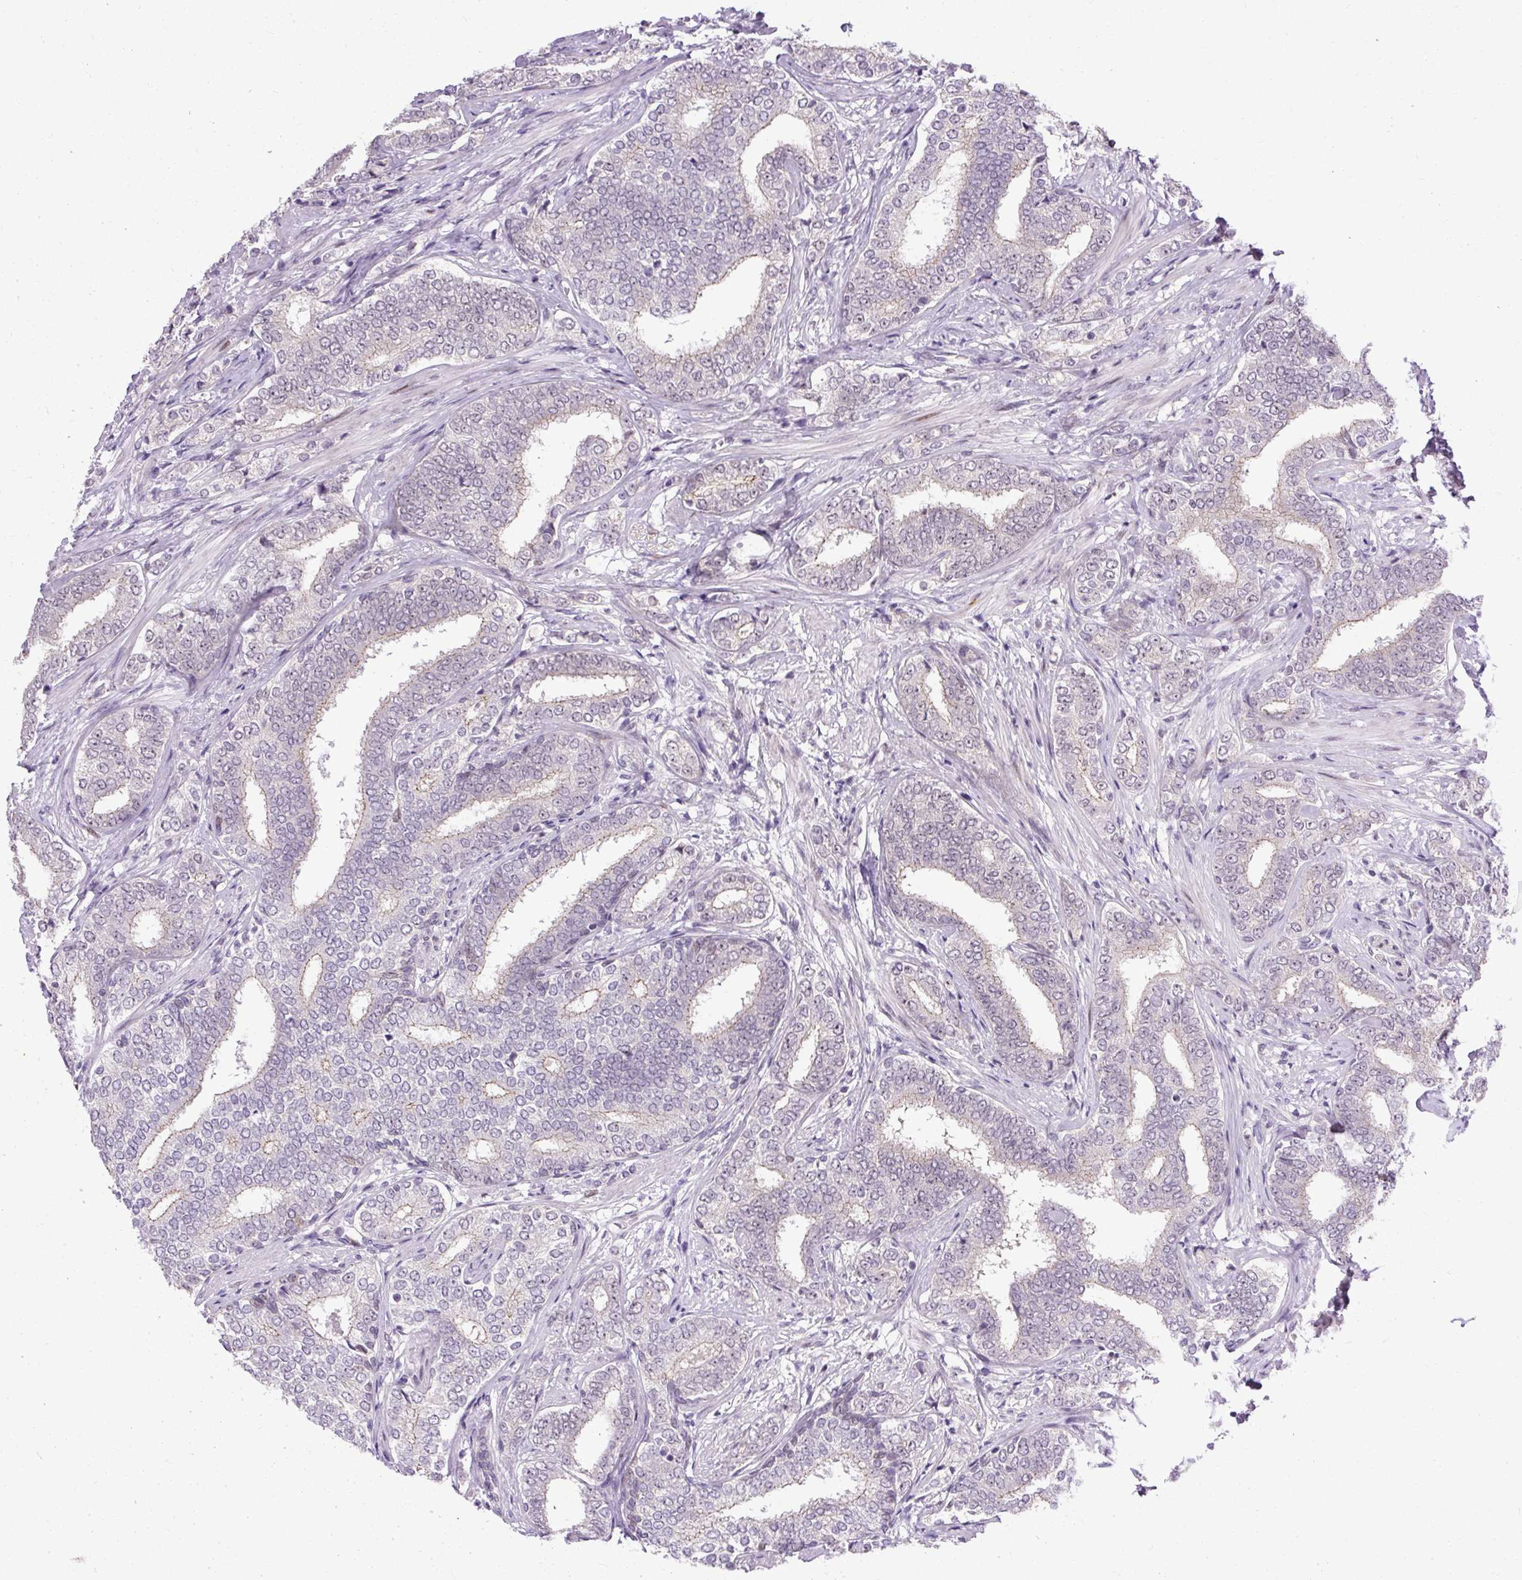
{"staining": {"intensity": "negative", "quantity": "none", "location": "none"}, "tissue": "prostate cancer", "cell_type": "Tumor cells", "image_type": "cancer", "snomed": [{"axis": "morphology", "description": "Adenocarcinoma, High grade"}, {"axis": "topography", "description": "Prostate"}], "caption": "The image shows no staining of tumor cells in prostate cancer (adenocarcinoma (high-grade)).", "gene": "ARHGEF18", "patient": {"sex": "male", "age": 72}}